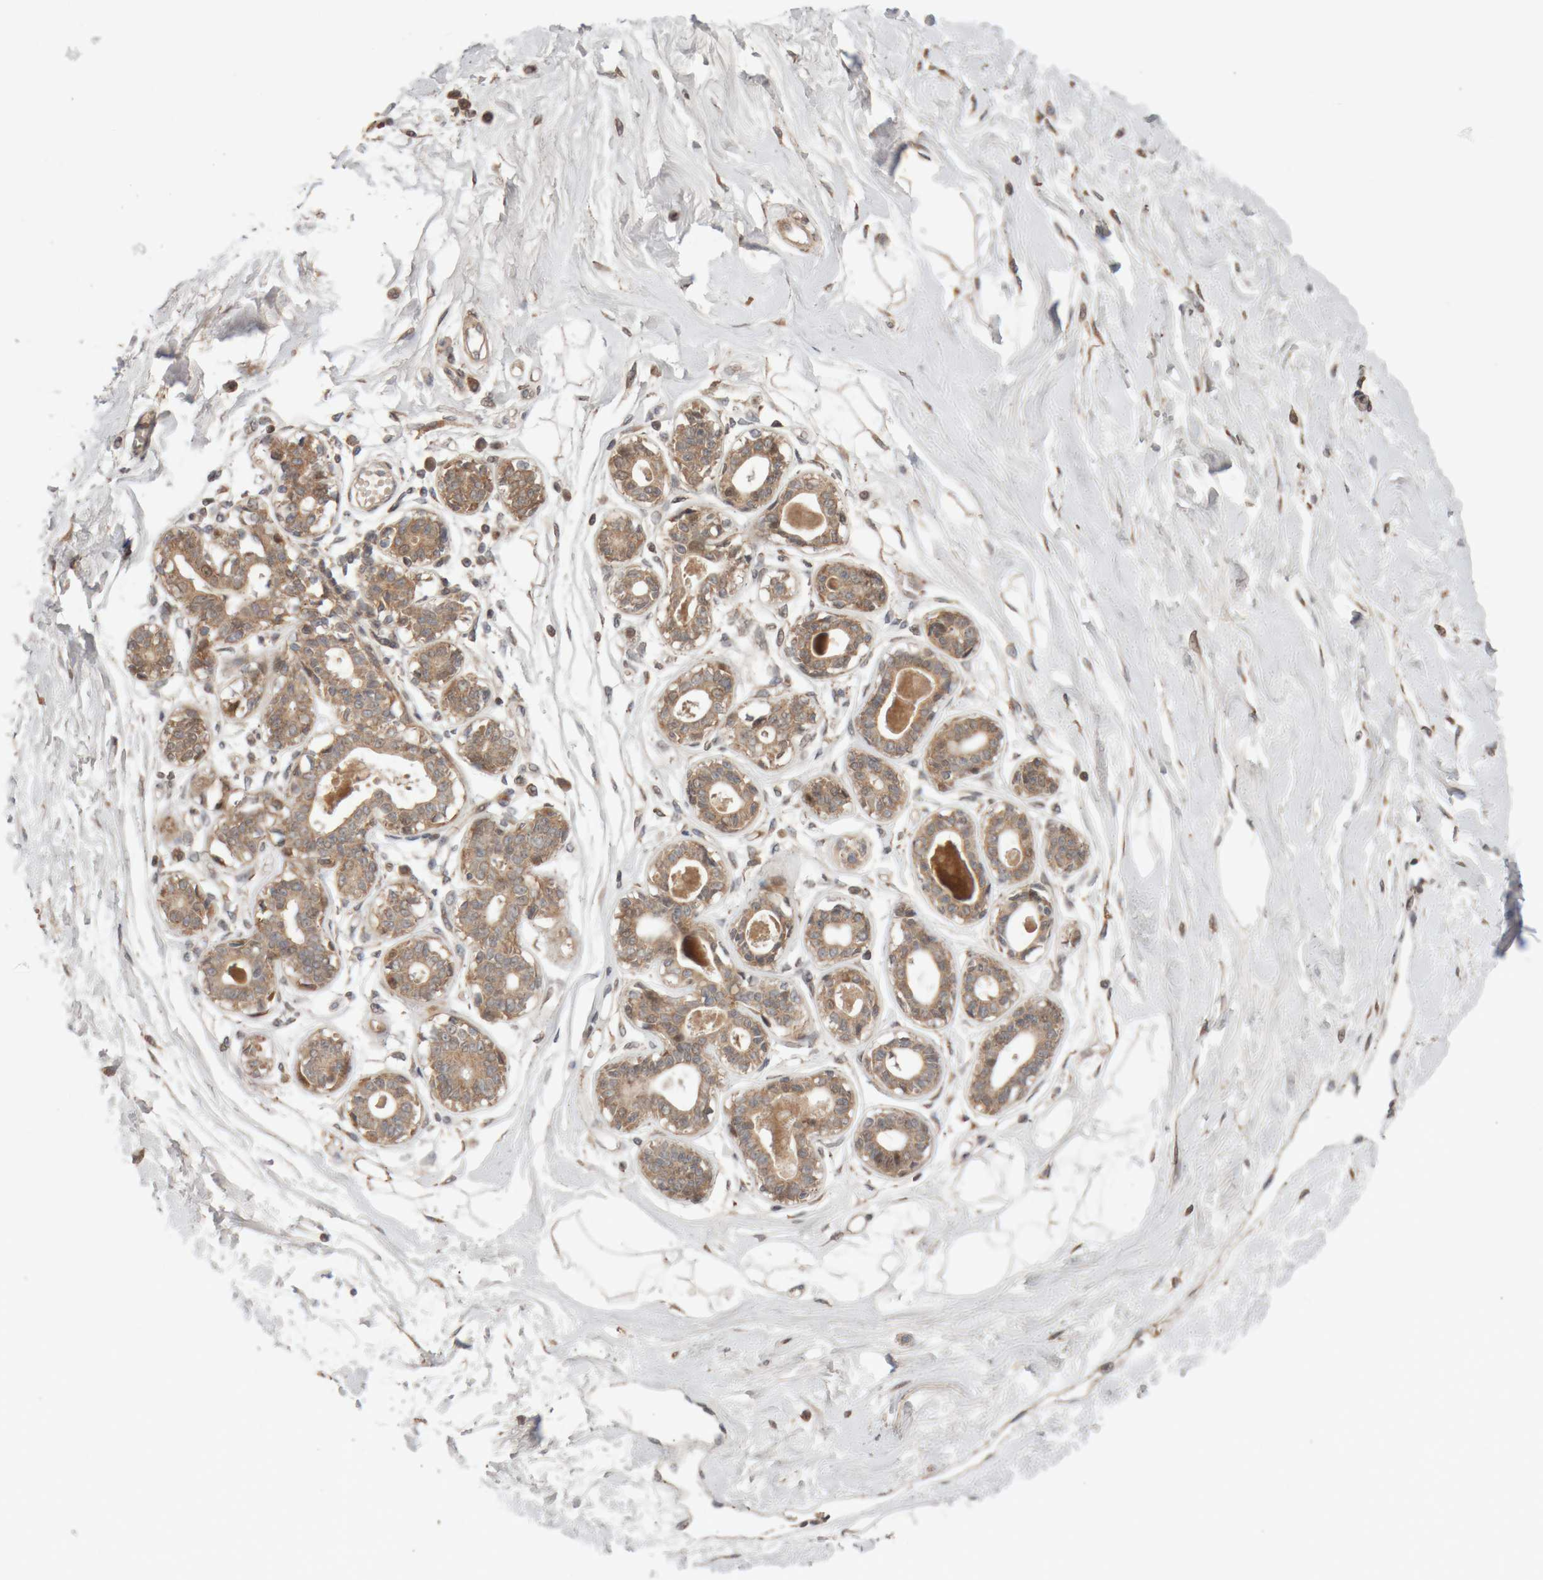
{"staining": {"intensity": "negative", "quantity": "none", "location": "none"}, "tissue": "breast", "cell_type": "Adipocytes", "image_type": "normal", "snomed": [{"axis": "morphology", "description": "Normal tissue, NOS"}, {"axis": "topography", "description": "Breast"}], "caption": "Immunohistochemistry of benign breast exhibits no expression in adipocytes. Brightfield microscopy of immunohistochemistry (IHC) stained with DAB (3,3'-diaminobenzidine) (brown) and hematoxylin (blue), captured at high magnification.", "gene": "KIF21B", "patient": {"sex": "female", "age": 45}}